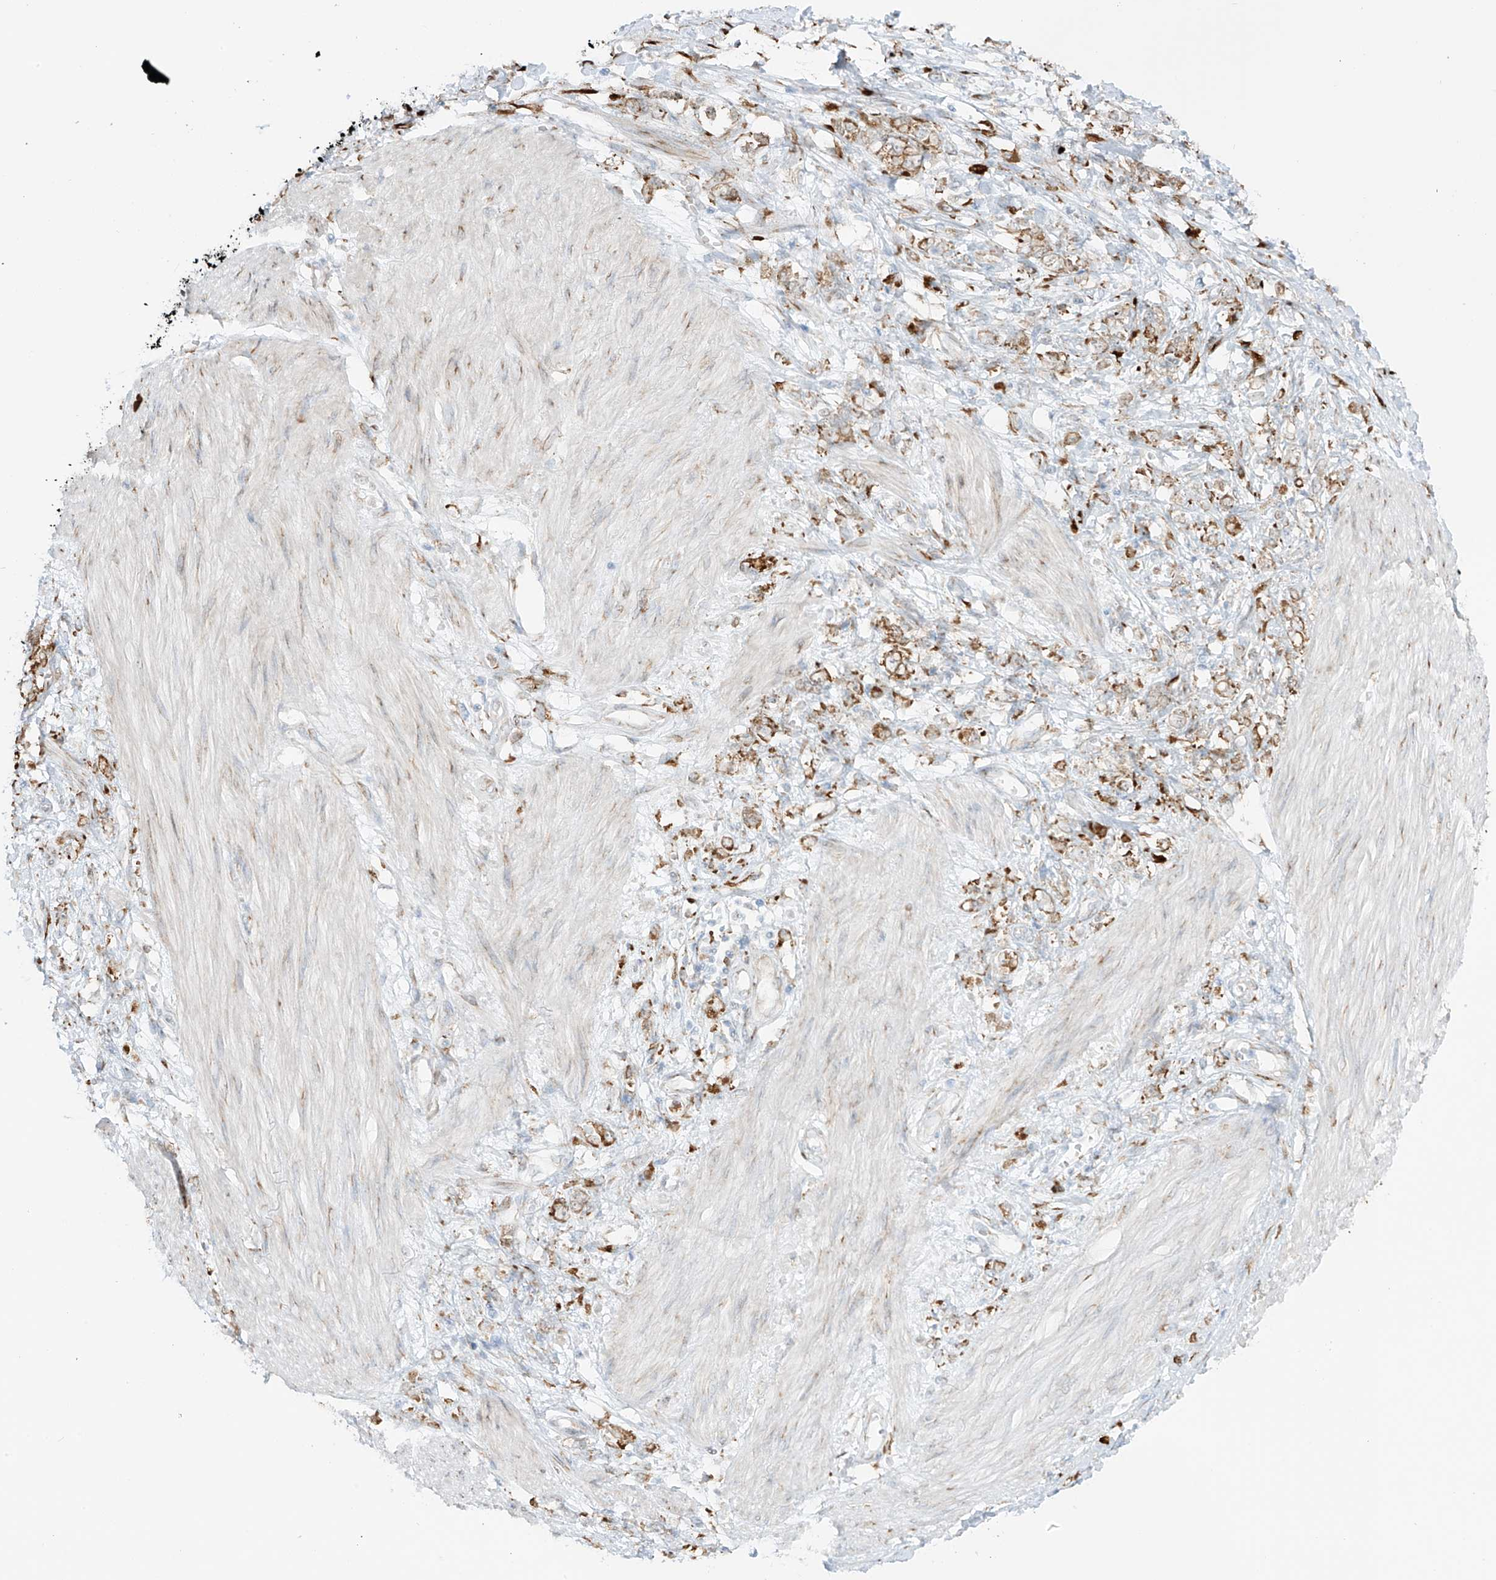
{"staining": {"intensity": "moderate", "quantity": ">75%", "location": "cytoplasmic/membranous"}, "tissue": "stomach cancer", "cell_type": "Tumor cells", "image_type": "cancer", "snomed": [{"axis": "morphology", "description": "Adenocarcinoma, NOS"}, {"axis": "topography", "description": "Stomach"}], "caption": "DAB immunohistochemical staining of human stomach cancer (adenocarcinoma) reveals moderate cytoplasmic/membranous protein staining in about >75% of tumor cells.", "gene": "LRRC59", "patient": {"sex": "female", "age": 76}}